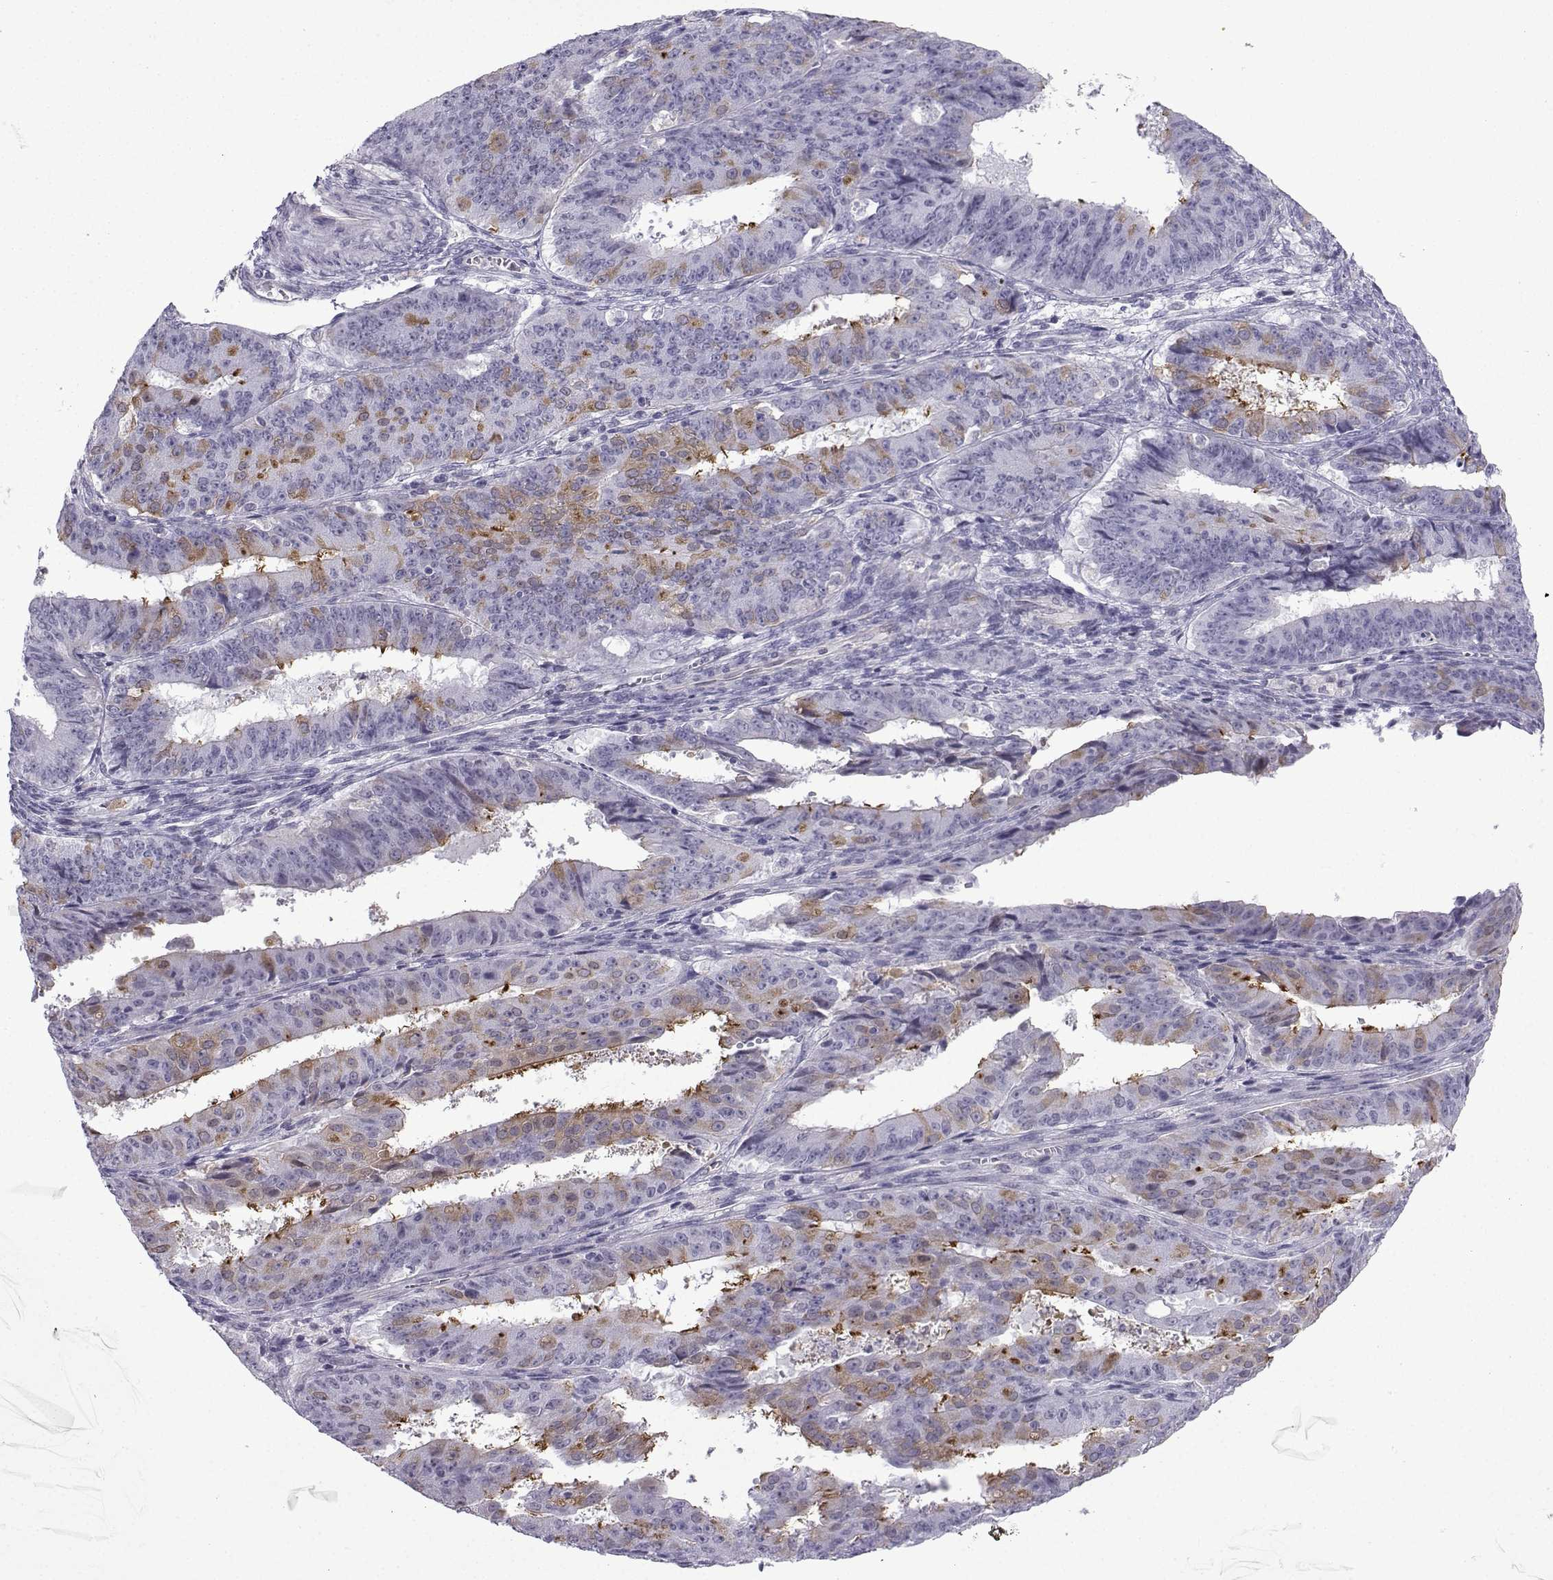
{"staining": {"intensity": "moderate", "quantity": "<25%", "location": "cytoplasmic/membranous"}, "tissue": "ovarian cancer", "cell_type": "Tumor cells", "image_type": "cancer", "snomed": [{"axis": "morphology", "description": "Carcinoma, endometroid"}, {"axis": "topography", "description": "Ovary"}], "caption": "A brown stain labels moderate cytoplasmic/membranous expression of a protein in human ovarian cancer (endometroid carcinoma) tumor cells.", "gene": "CFAP53", "patient": {"sex": "female", "age": 42}}